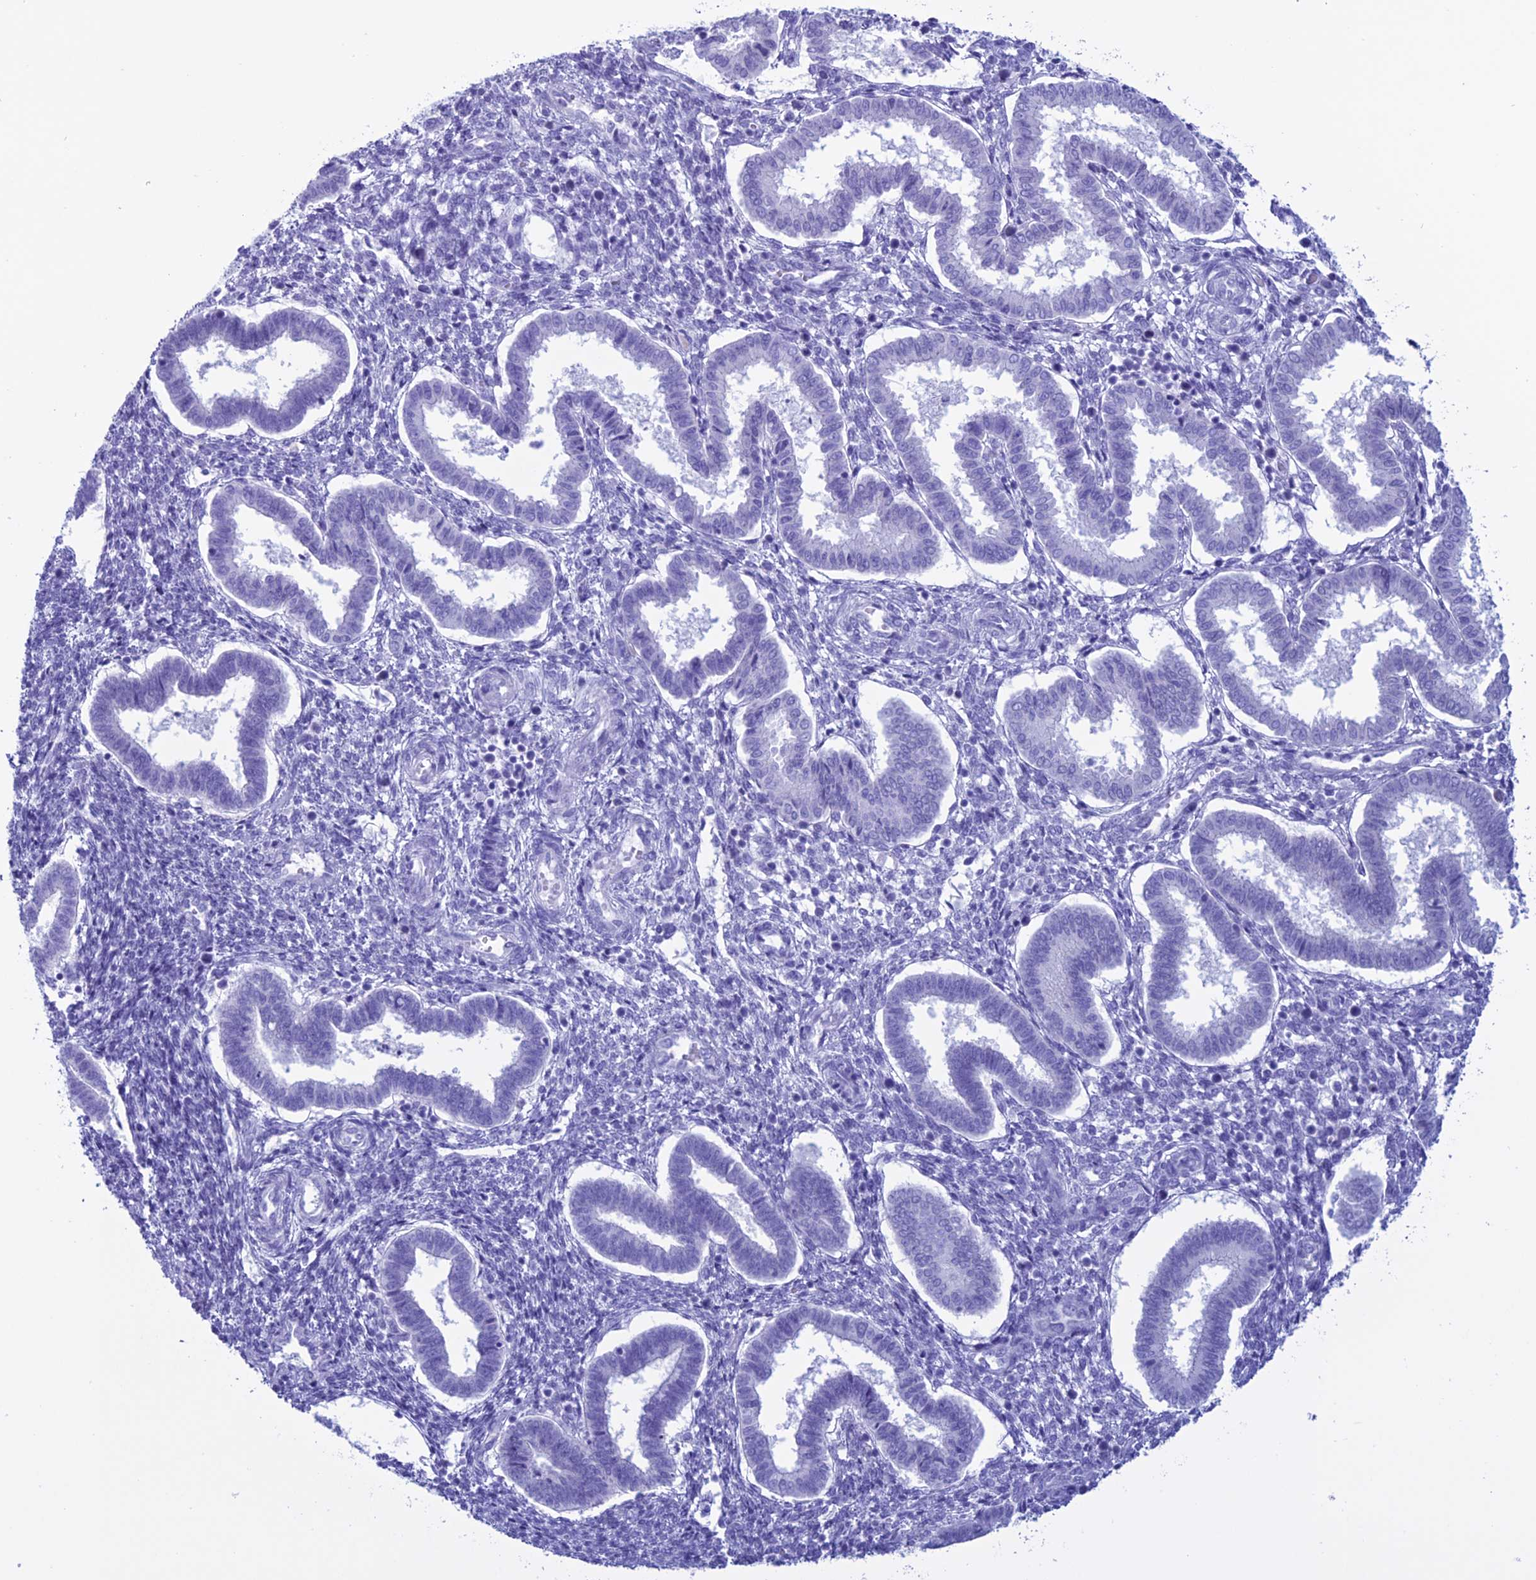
{"staining": {"intensity": "negative", "quantity": "none", "location": "none"}, "tissue": "endometrium", "cell_type": "Cells in endometrial stroma", "image_type": "normal", "snomed": [{"axis": "morphology", "description": "Normal tissue, NOS"}, {"axis": "topography", "description": "Endometrium"}], "caption": "Cells in endometrial stroma are negative for brown protein staining in unremarkable endometrium. (DAB IHC, high magnification).", "gene": "MZB1", "patient": {"sex": "female", "age": 24}}